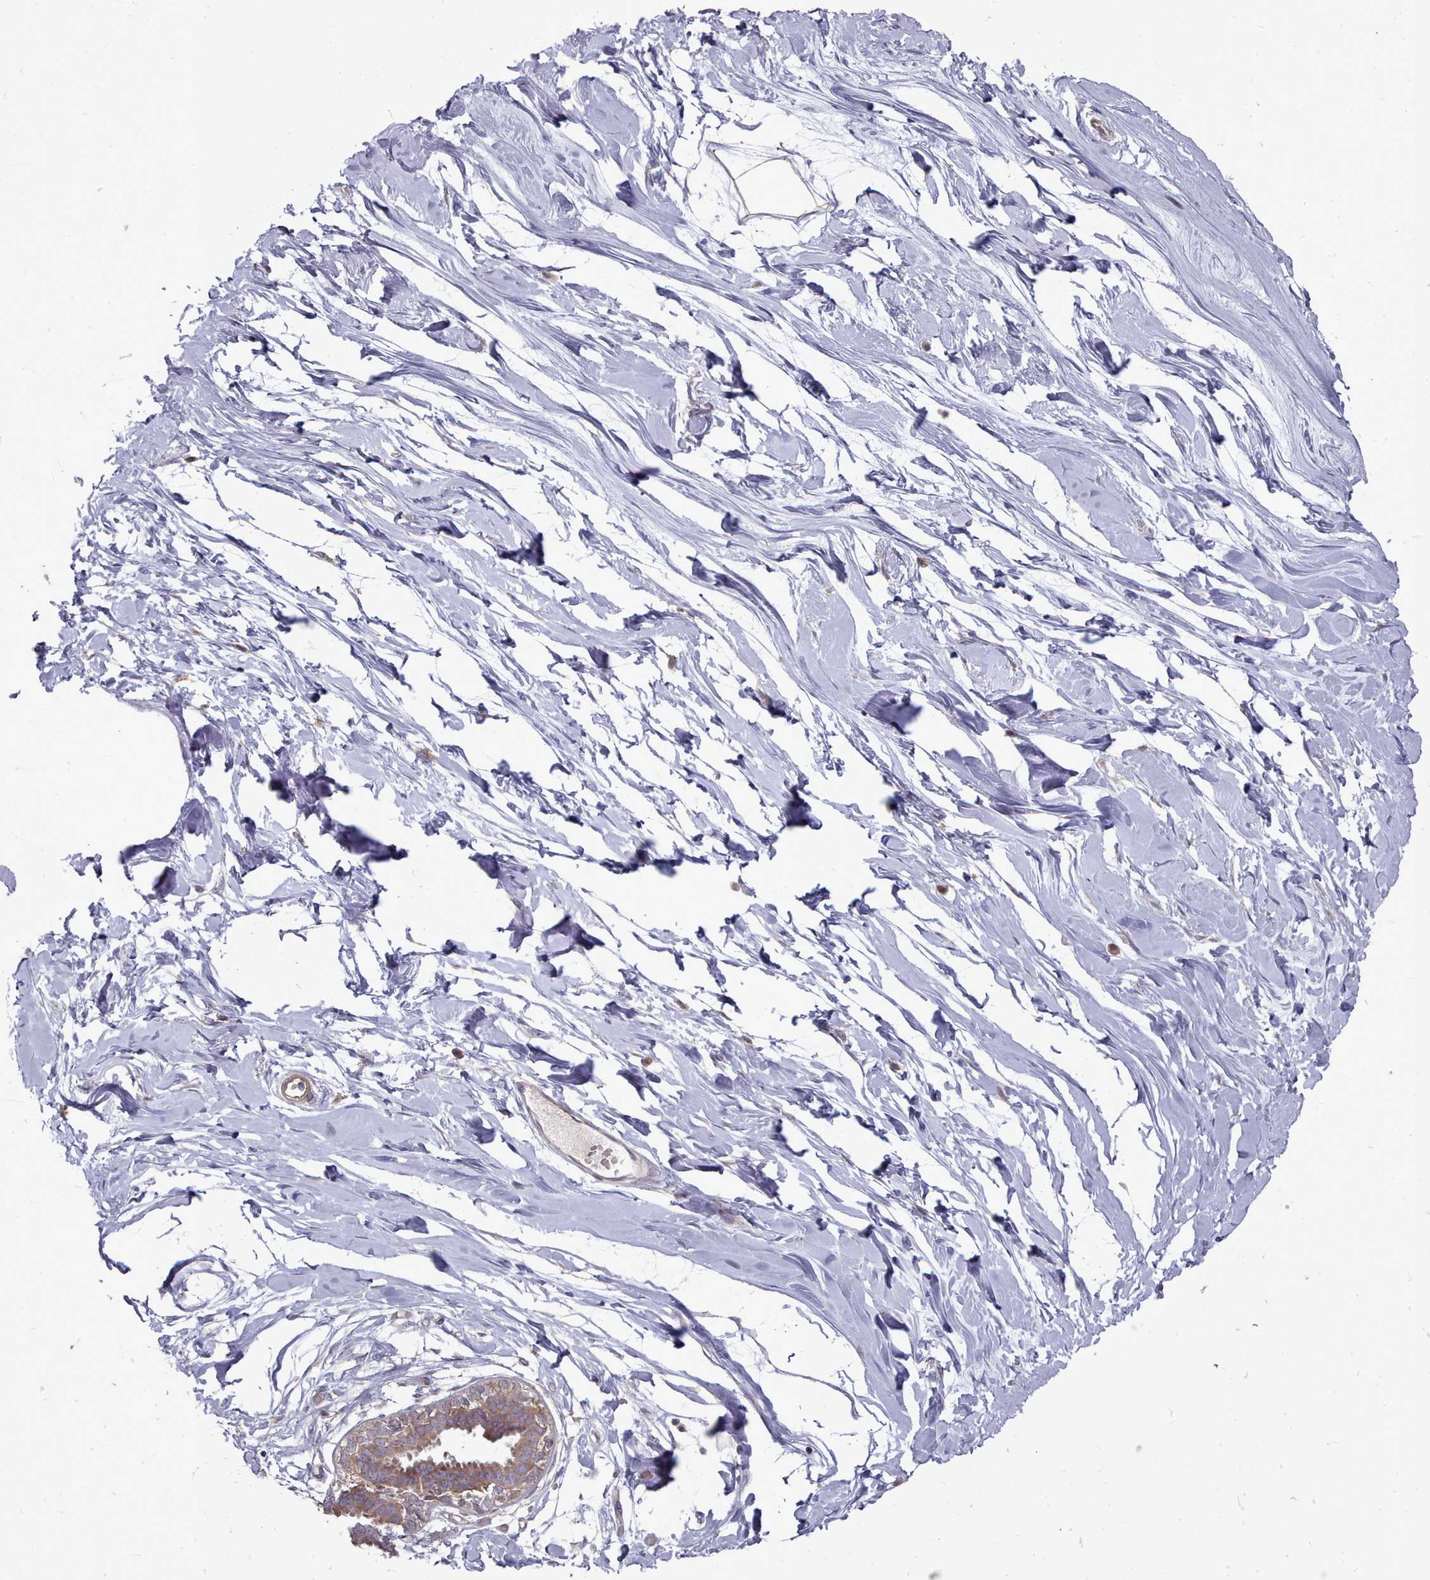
{"staining": {"intensity": "weak", "quantity": ">75%", "location": "cytoplasmic/membranous"}, "tissue": "breast", "cell_type": "Adipocytes", "image_type": "normal", "snomed": [{"axis": "morphology", "description": "Normal tissue, NOS"}, {"axis": "topography", "description": "Breast"}], "caption": "Breast stained with immunohistochemistry (IHC) exhibits weak cytoplasmic/membranous positivity in about >75% of adipocytes. The staining was performed using DAB, with brown indicating positive protein expression. Nuclei are stained blue with hematoxylin.", "gene": "ACKR3", "patient": {"sex": "female", "age": 45}}